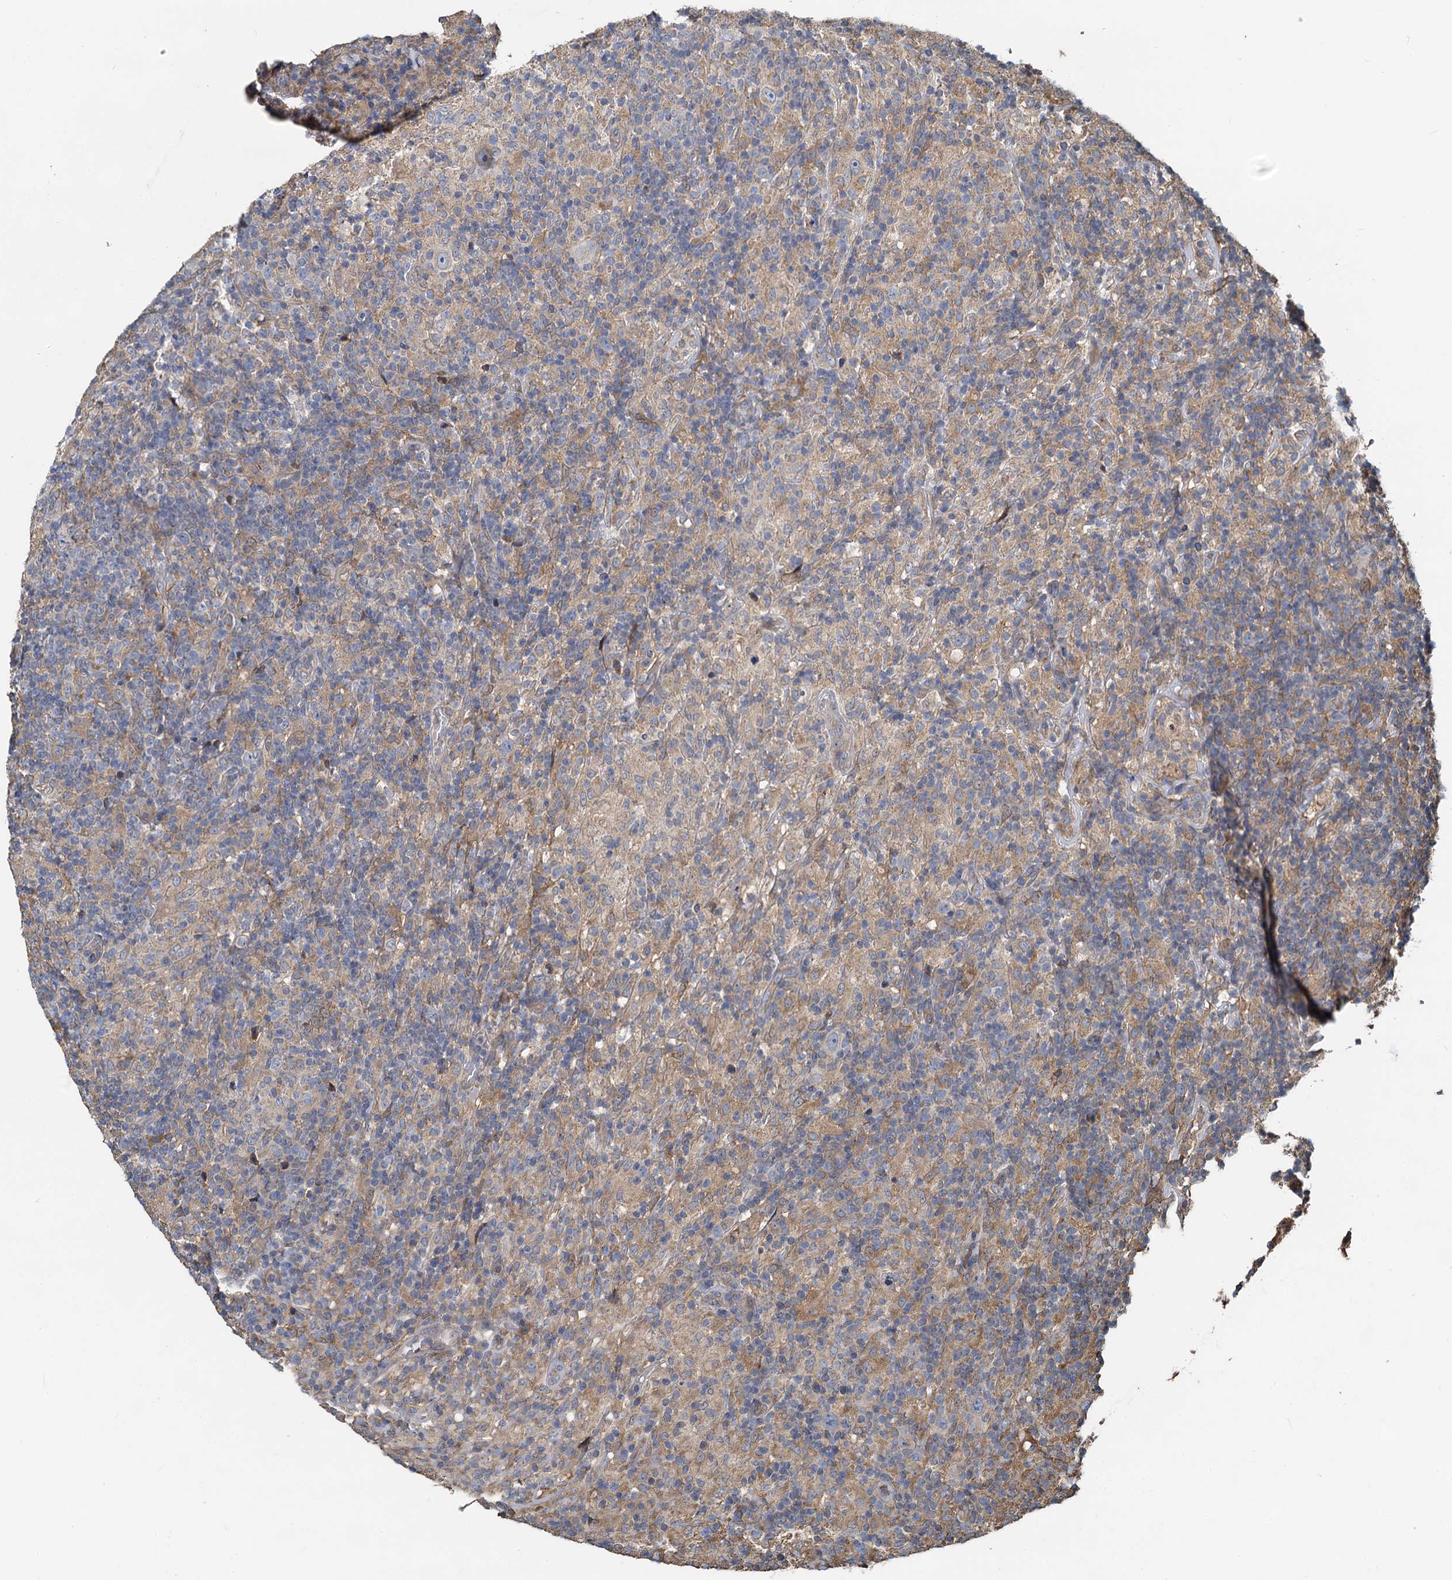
{"staining": {"intensity": "weak", "quantity": "<25%", "location": "cytoplasmic/membranous"}, "tissue": "lymphoma", "cell_type": "Tumor cells", "image_type": "cancer", "snomed": [{"axis": "morphology", "description": "Hodgkin's disease, NOS"}, {"axis": "topography", "description": "Lymph node"}], "caption": "Human Hodgkin's disease stained for a protein using immunohistochemistry (IHC) reveals no staining in tumor cells.", "gene": "HYI", "patient": {"sex": "male", "age": 70}}